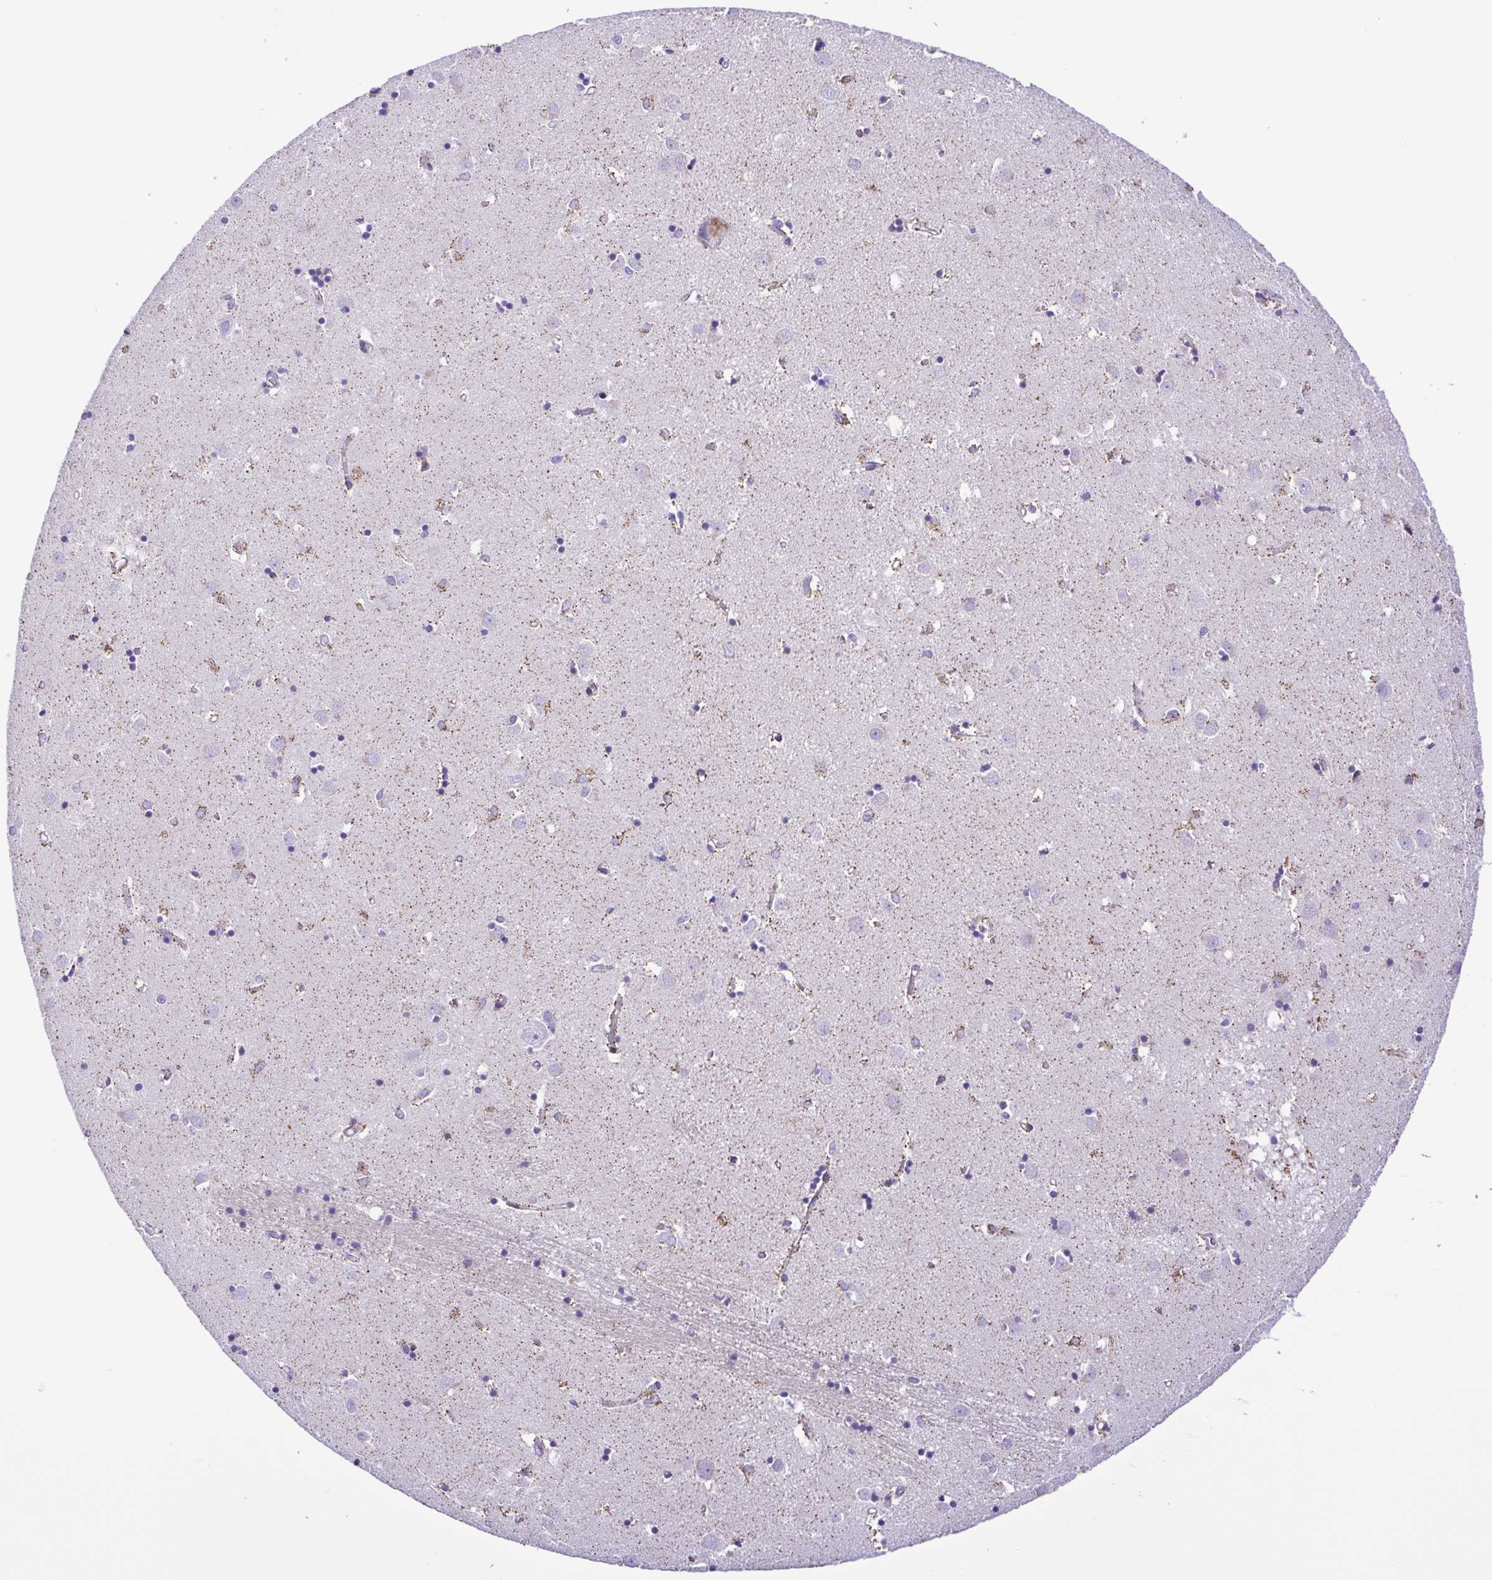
{"staining": {"intensity": "weak", "quantity": "<25%", "location": "cytoplasmic/membranous"}, "tissue": "caudate", "cell_type": "Glial cells", "image_type": "normal", "snomed": [{"axis": "morphology", "description": "Normal tissue, NOS"}, {"axis": "topography", "description": "Lateral ventricle wall"}], "caption": "The image shows no staining of glial cells in unremarkable caudate. (Brightfield microscopy of DAB (3,3'-diaminobenzidine) IHC at high magnification).", "gene": "ISM2", "patient": {"sex": "male", "age": 54}}